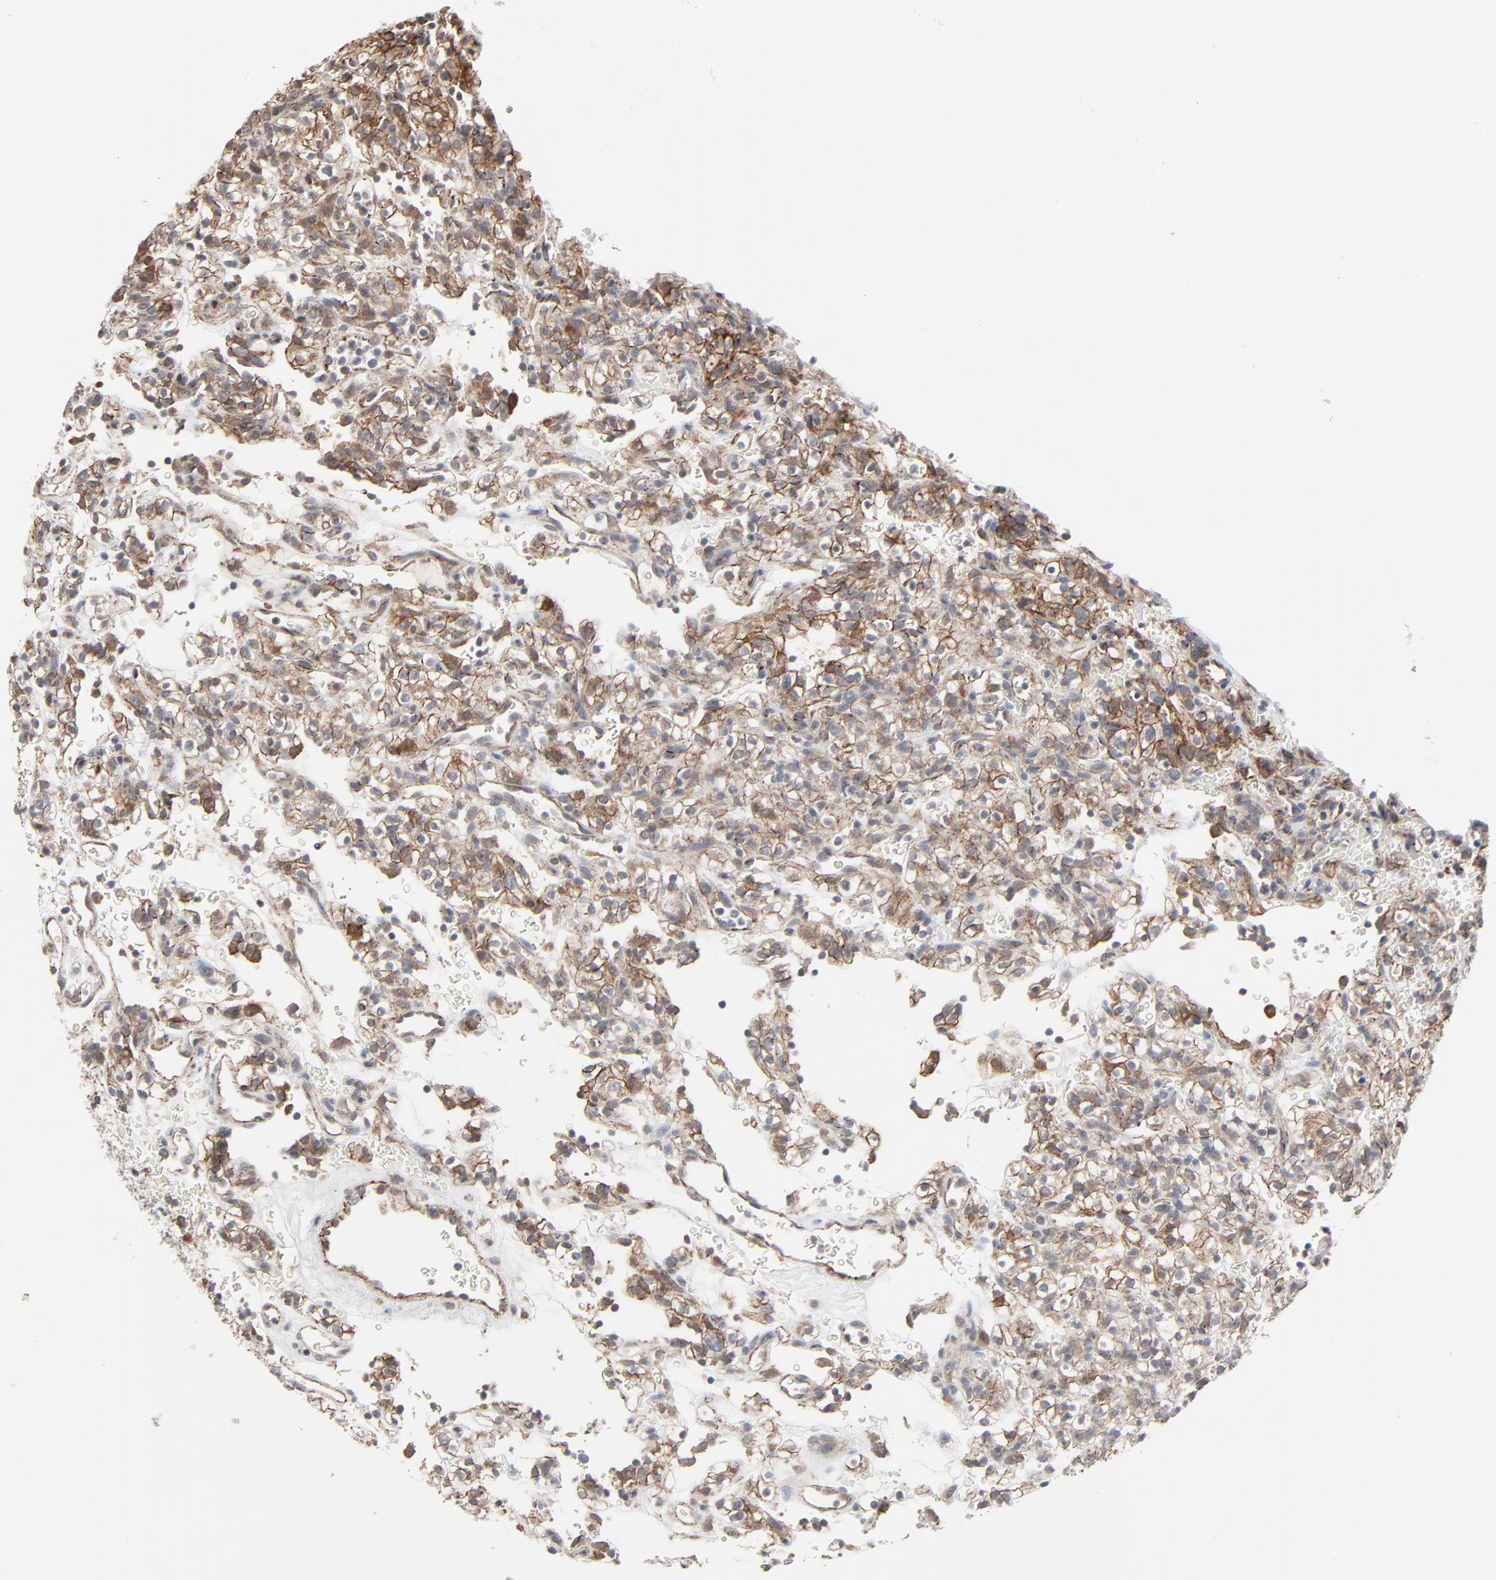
{"staining": {"intensity": "moderate", "quantity": ">75%", "location": "cytoplasmic/membranous"}, "tissue": "renal cancer", "cell_type": "Tumor cells", "image_type": "cancer", "snomed": [{"axis": "morphology", "description": "Normal tissue, NOS"}, {"axis": "morphology", "description": "Adenocarcinoma, NOS"}, {"axis": "topography", "description": "Kidney"}], "caption": "IHC image of renal cancer stained for a protein (brown), which displays medium levels of moderate cytoplasmic/membranous staining in about >75% of tumor cells.", "gene": "CTNND1", "patient": {"sex": "female", "age": 72}}